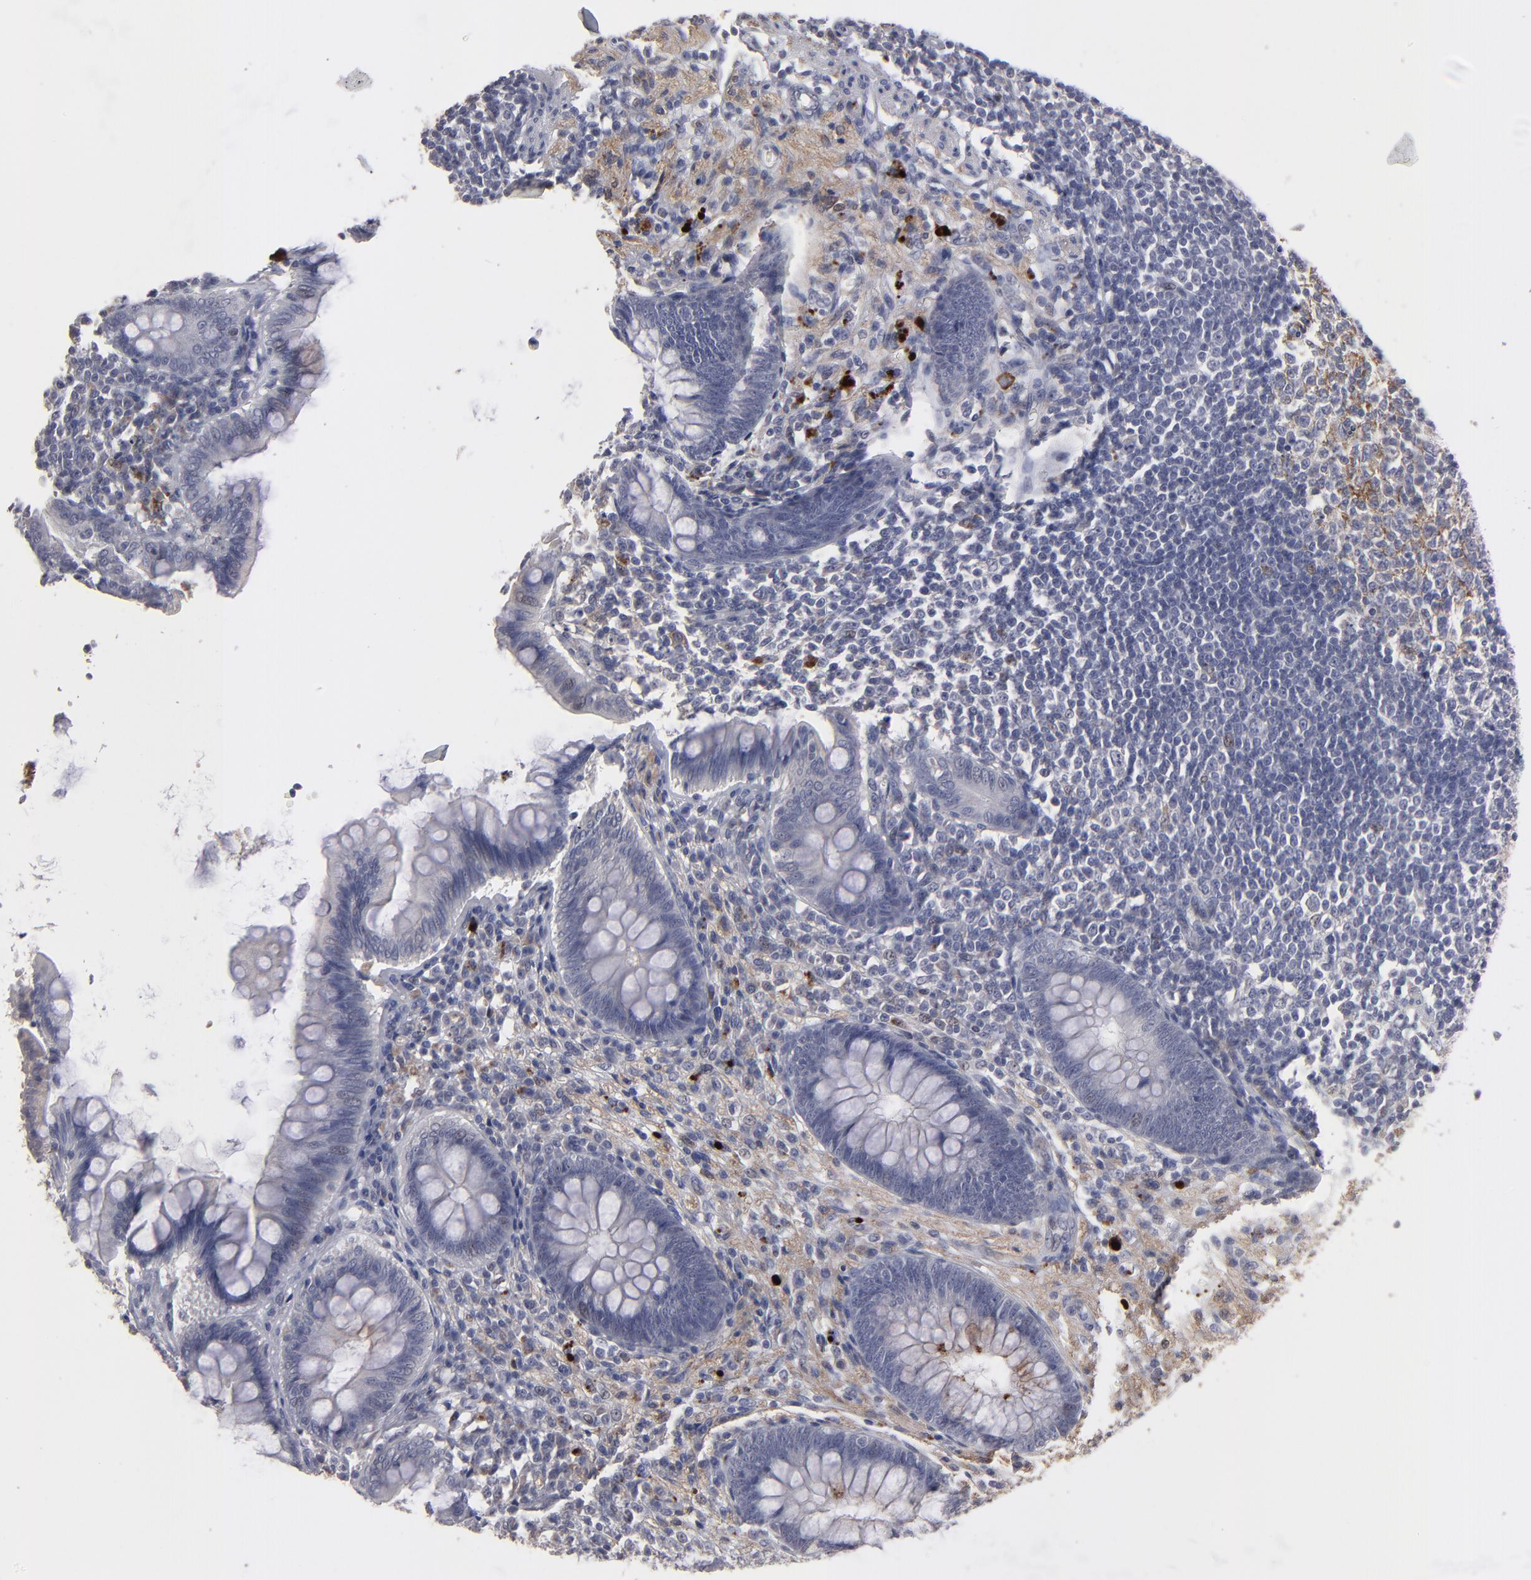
{"staining": {"intensity": "moderate", "quantity": "<25%", "location": "cytoplasmic/membranous"}, "tissue": "appendix", "cell_type": "Glandular cells", "image_type": "normal", "snomed": [{"axis": "morphology", "description": "Normal tissue, NOS"}, {"axis": "topography", "description": "Appendix"}], "caption": "Benign appendix was stained to show a protein in brown. There is low levels of moderate cytoplasmic/membranous positivity in about <25% of glandular cells.", "gene": "GPM6B", "patient": {"sex": "female", "age": 66}}